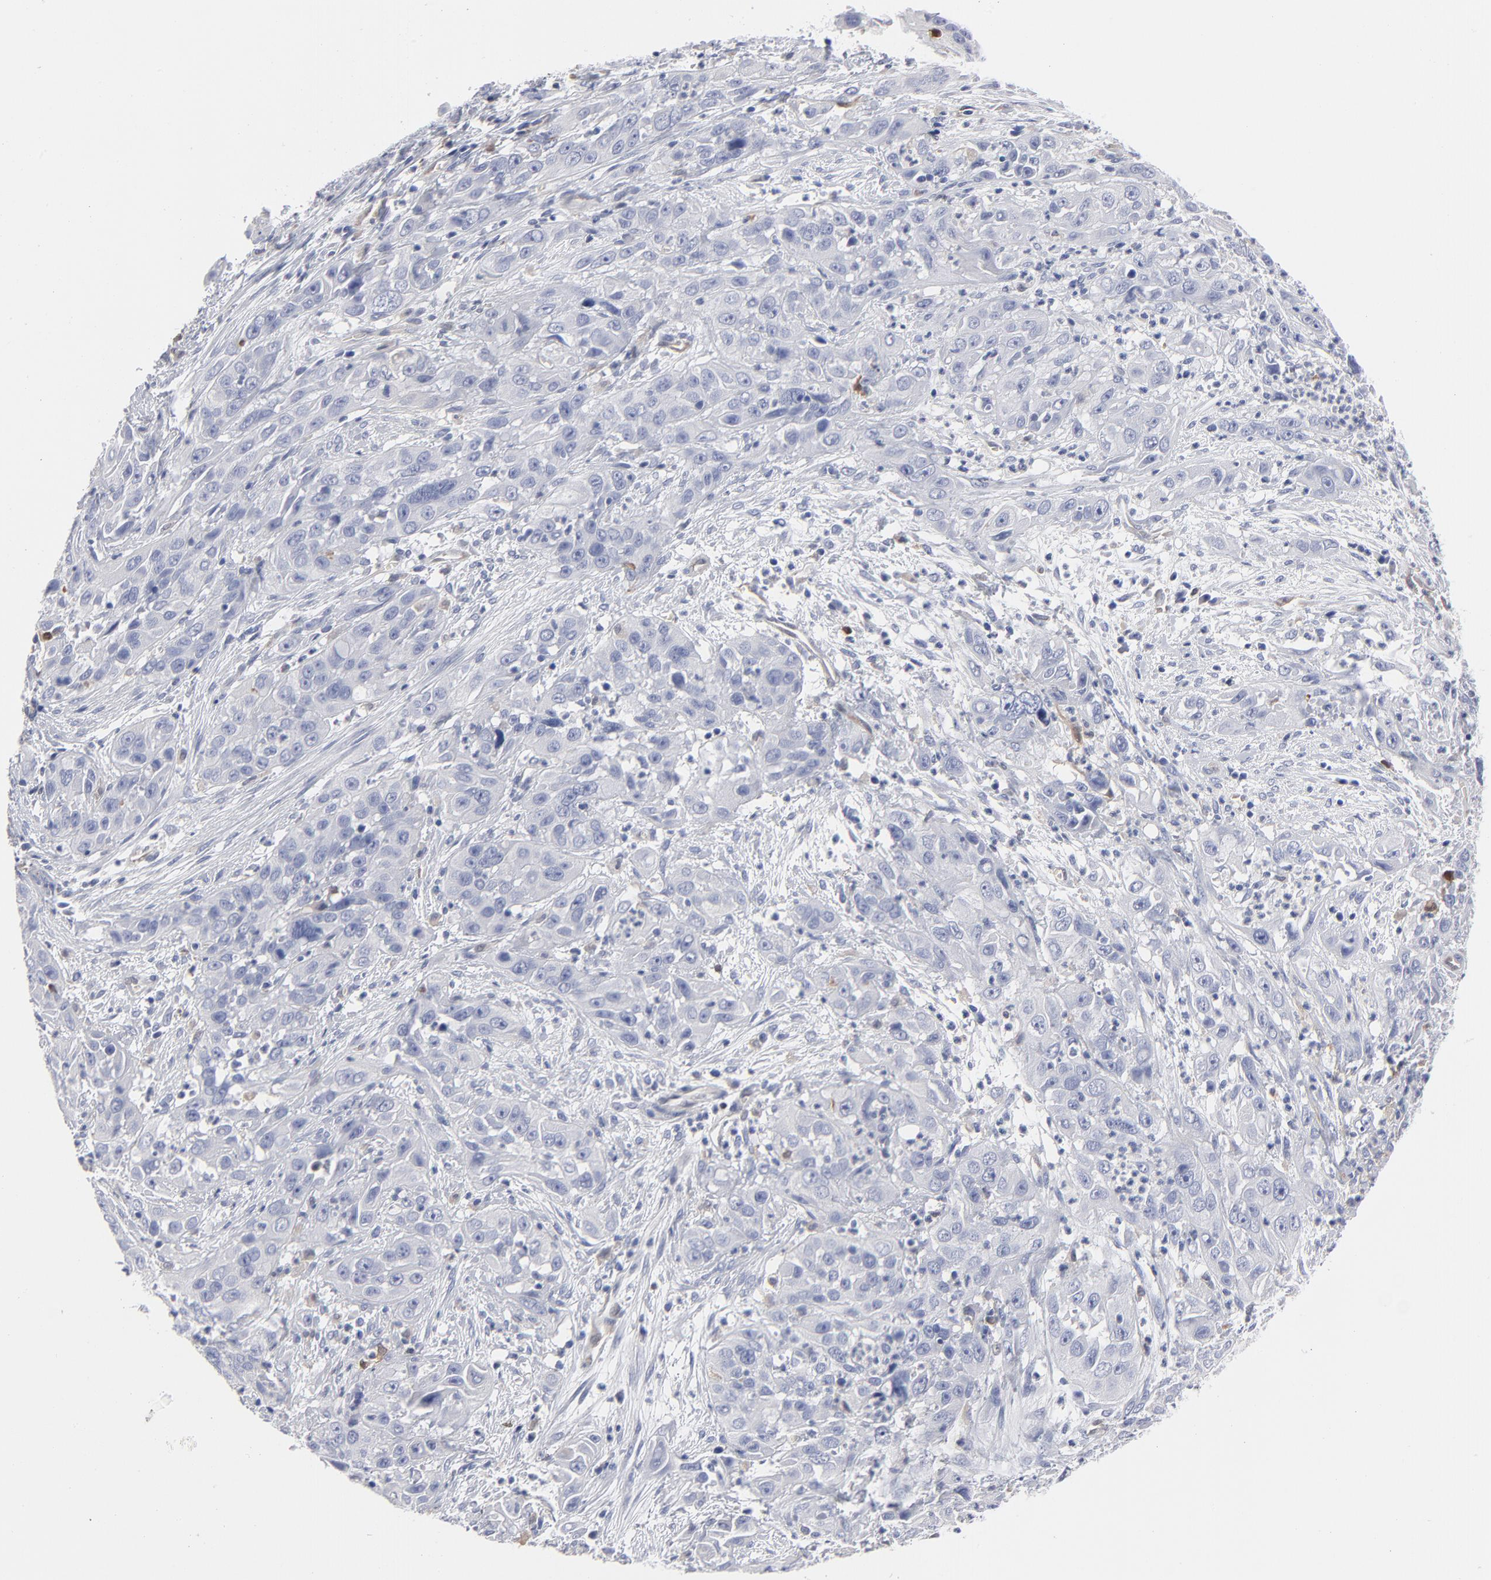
{"staining": {"intensity": "negative", "quantity": "none", "location": "none"}, "tissue": "cervical cancer", "cell_type": "Tumor cells", "image_type": "cancer", "snomed": [{"axis": "morphology", "description": "Squamous cell carcinoma, NOS"}, {"axis": "topography", "description": "Cervix"}], "caption": "Tumor cells show no significant staining in squamous cell carcinoma (cervical).", "gene": "ARRB1", "patient": {"sex": "female", "age": 32}}